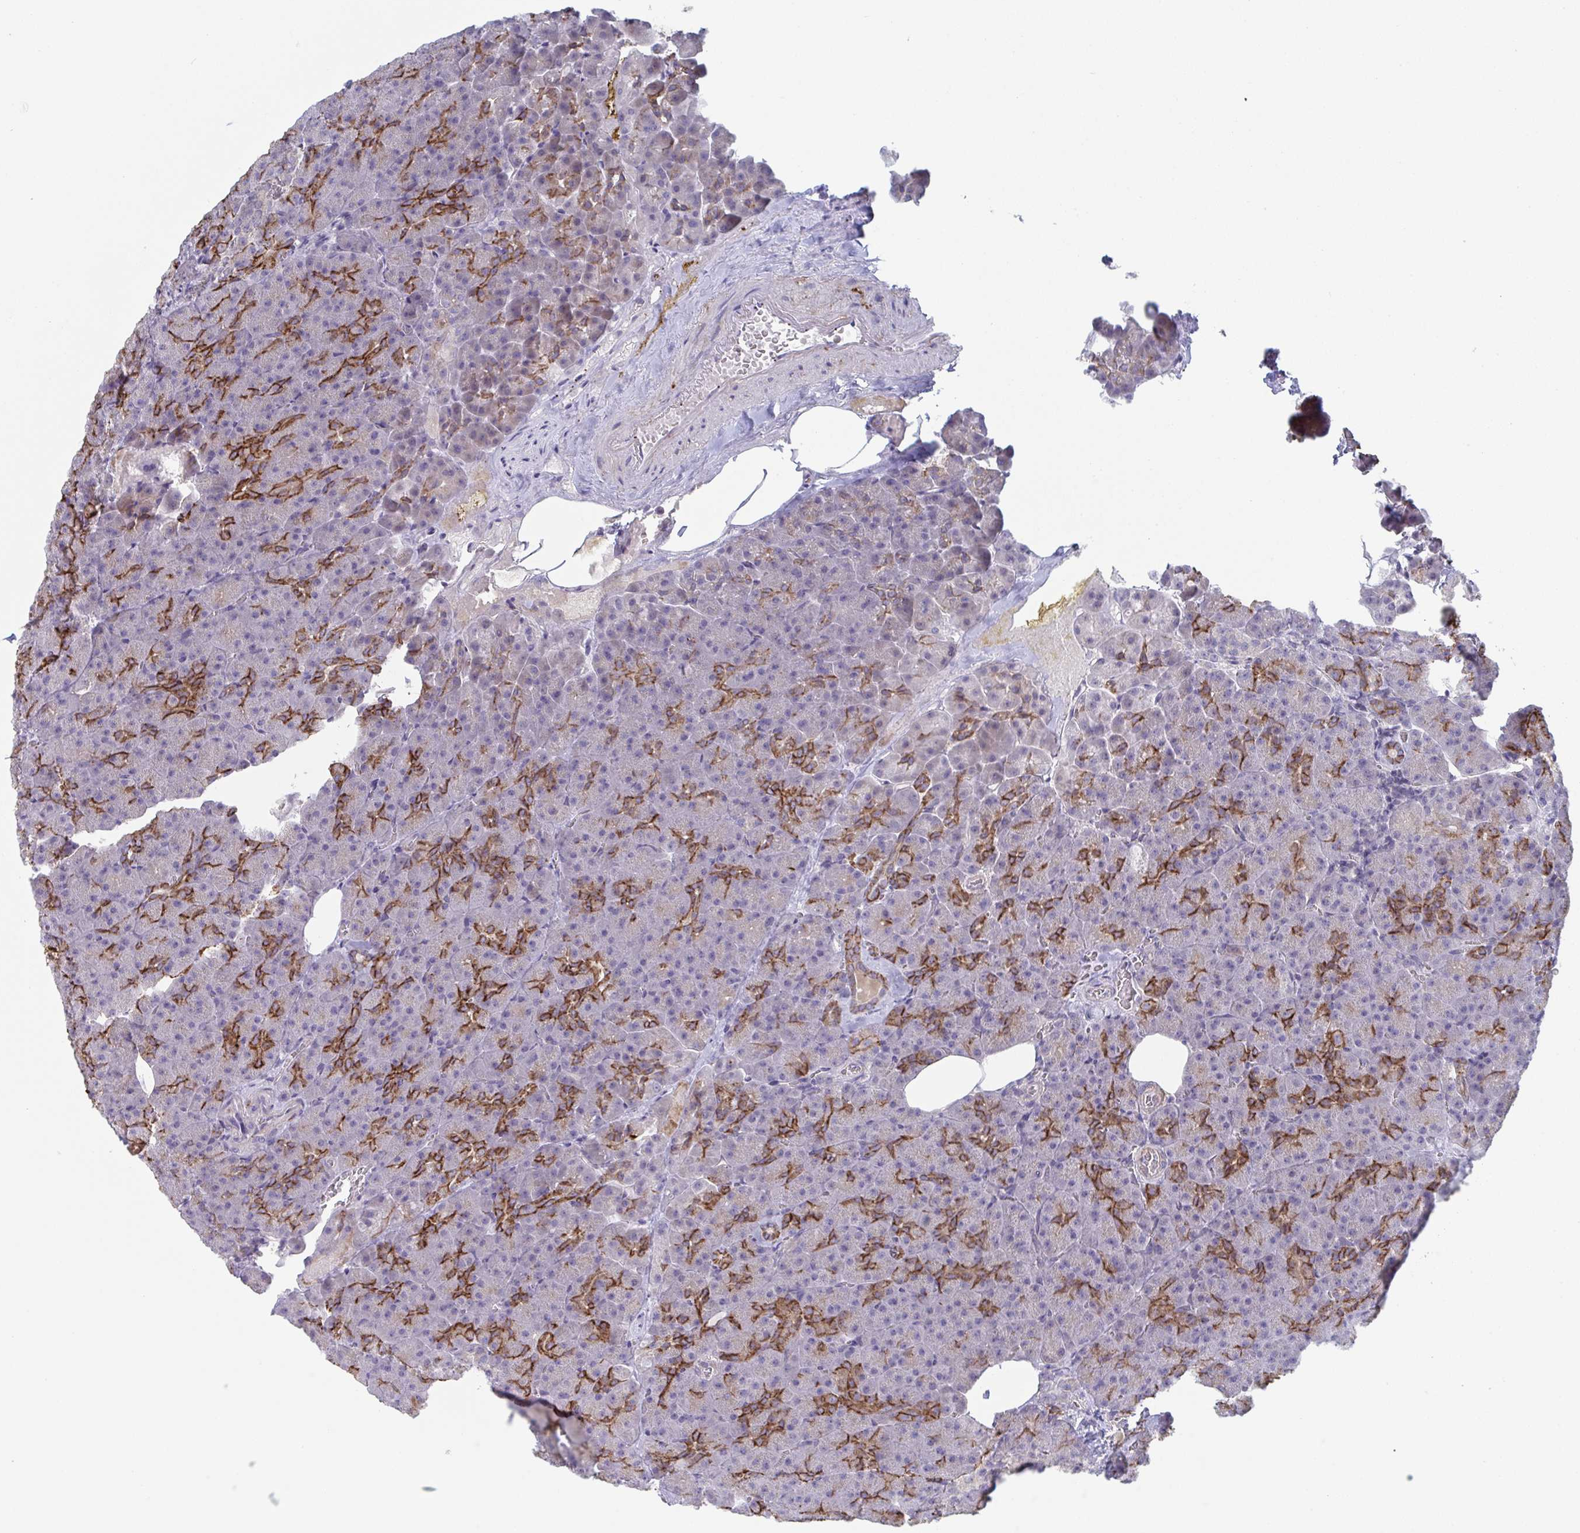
{"staining": {"intensity": "strong", "quantity": "<25%", "location": "cytoplasmic/membranous"}, "tissue": "pancreas", "cell_type": "Exocrine glandular cells", "image_type": "normal", "snomed": [{"axis": "morphology", "description": "Normal tissue, NOS"}, {"axis": "topography", "description": "Pancreas"}], "caption": "IHC photomicrograph of benign human pancreas stained for a protein (brown), which shows medium levels of strong cytoplasmic/membranous staining in approximately <25% of exocrine glandular cells.", "gene": "STK26", "patient": {"sex": "female", "age": 74}}